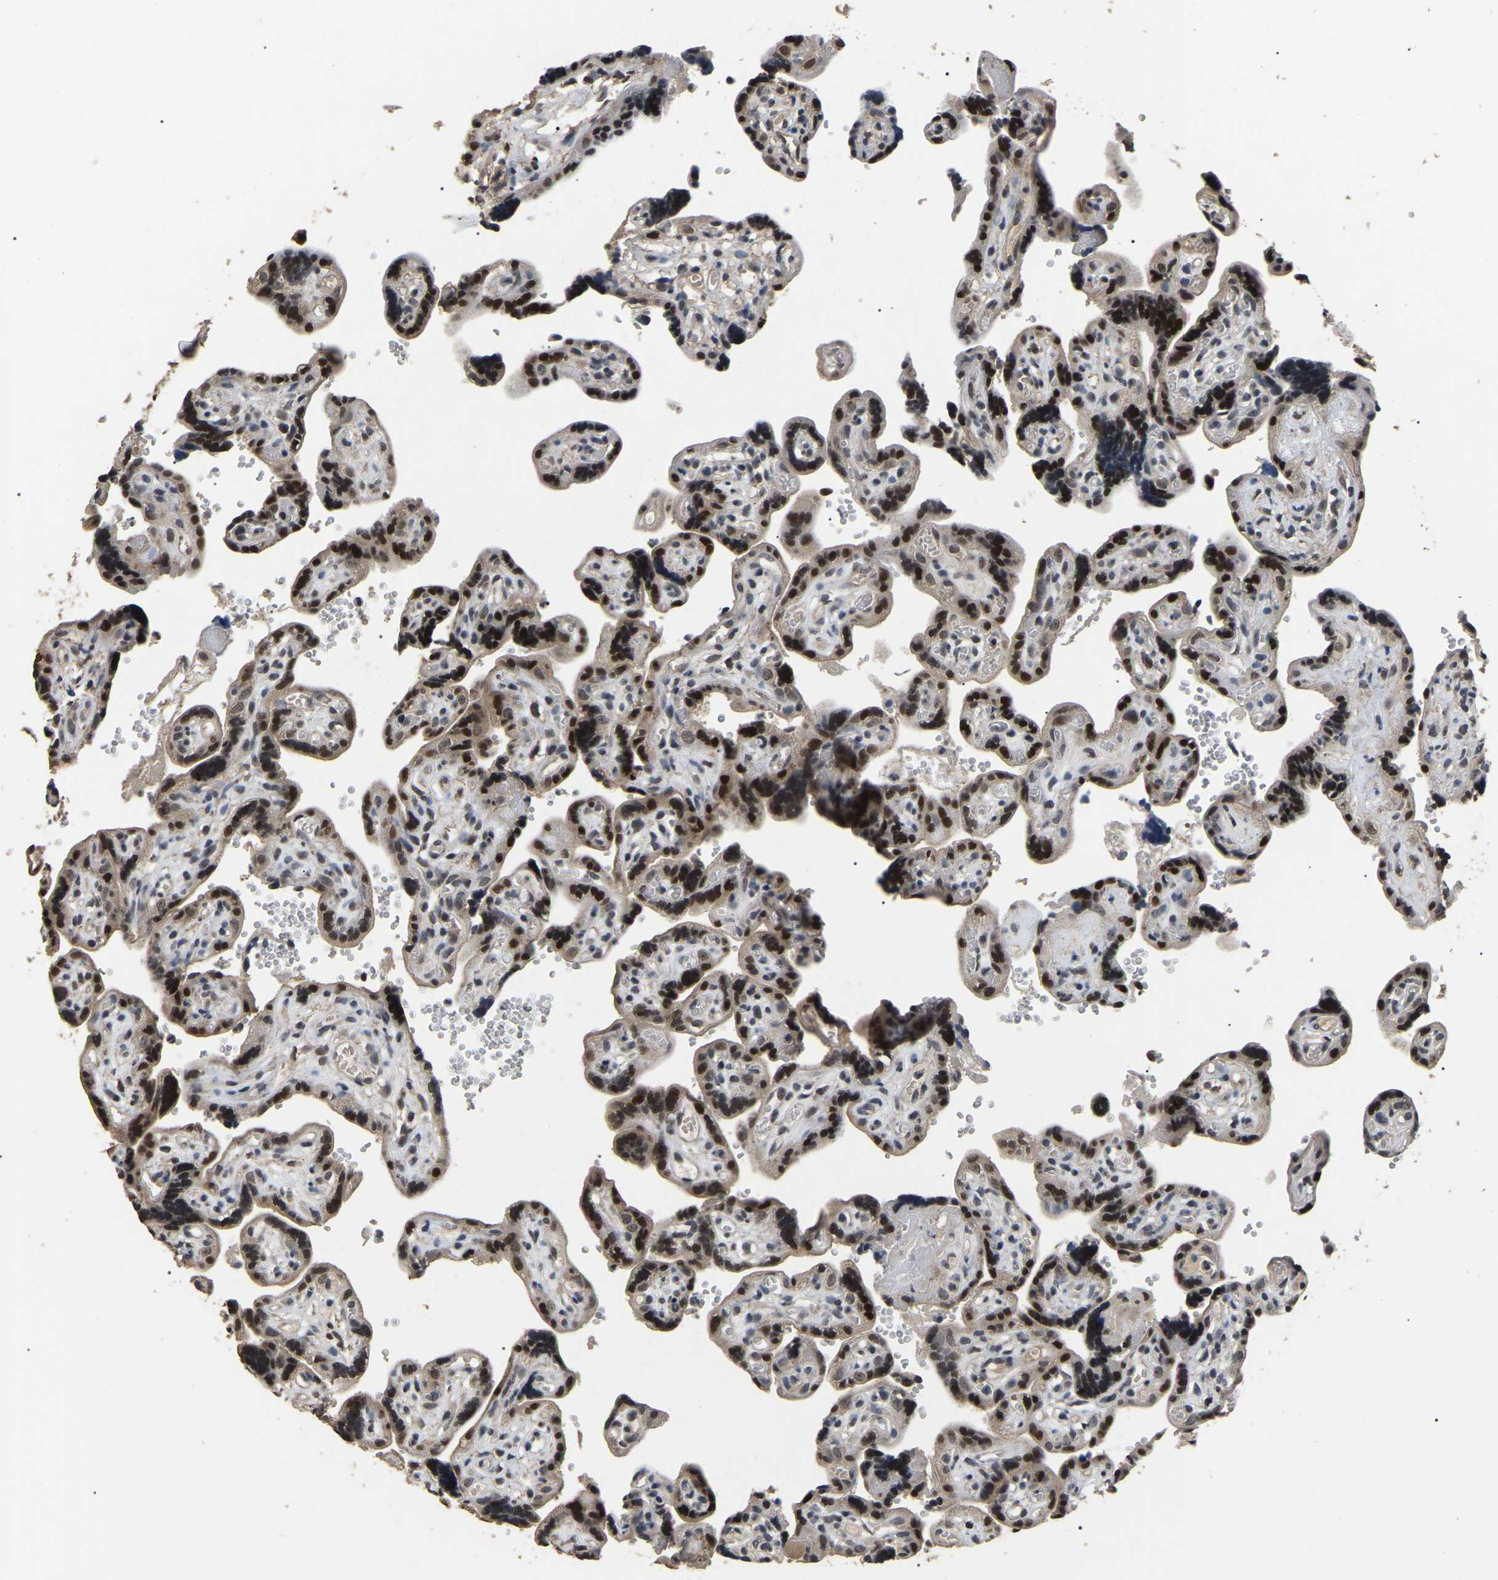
{"staining": {"intensity": "moderate", "quantity": ">75%", "location": "cytoplasmic/membranous,nuclear"}, "tissue": "placenta", "cell_type": "Decidual cells", "image_type": "normal", "snomed": [{"axis": "morphology", "description": "Normal tissue, NOS"}, {"axis": "topography", "description": "Placenta"}], "caption": "A histopathology image of placenta stained for a protein shows moderate cytoplasmic/membranous,nuclear brown staining in decidual cells. (DAB (3,3'-diaminobenzidine) = brown stain, brightfield microscopy at high magnification).", "gene": "PPM1E", "patient": {"sex": "female", "age": 30}}